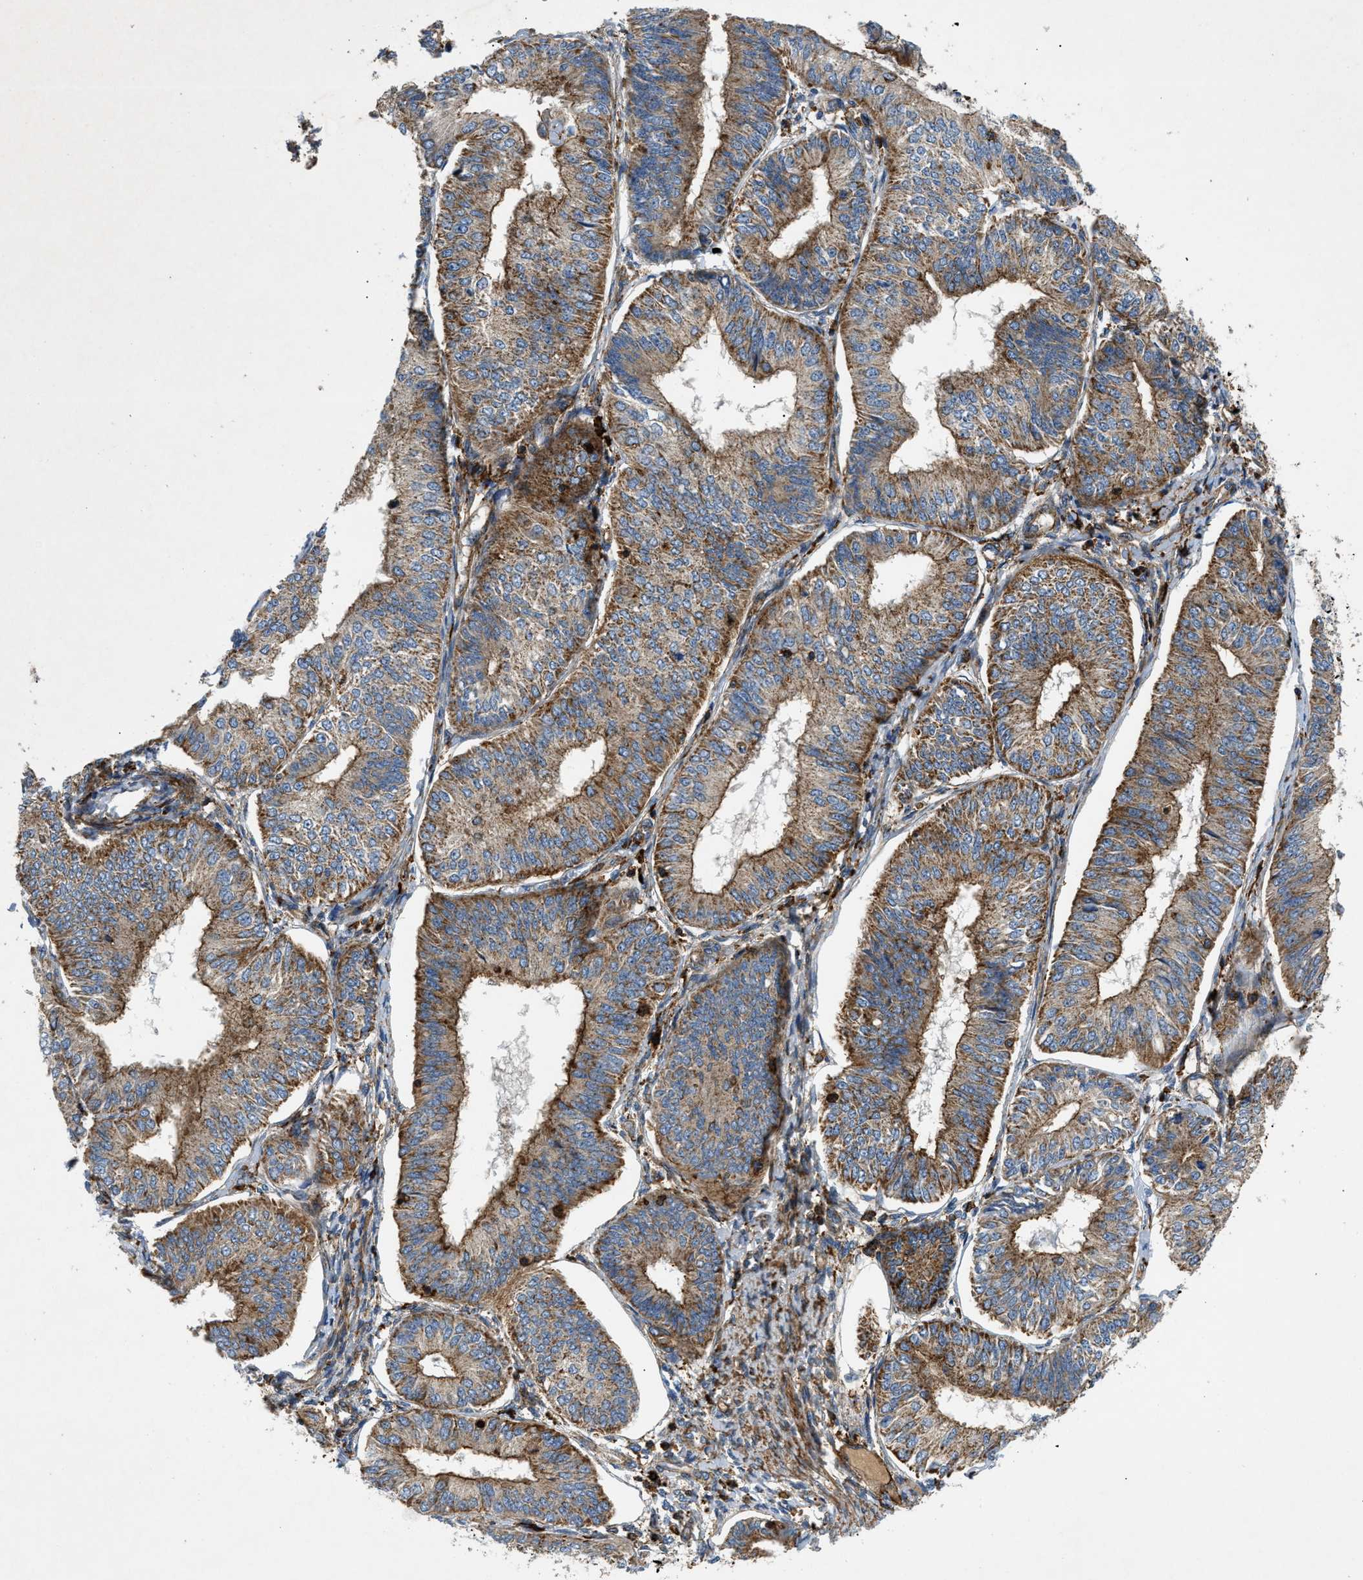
{"staining": {"intensity": "moderate", "quantity": ">75%", "location": "cytoplasmic/membranous"}, "tissue": "endometrial cancer", "cell_type": "Tumor cells", "image_type": "cancer", "snomed": [{"axis": "morphology", "description": "Adenocarcinoma, NOS"}, {"axis": "topography", "description": "Endometrium"}], "caption": "The immunohistochemical stain highlights moderate cytoplasmic/membranous staining in tumor cells of endometrial cancer tissue.", "gene": "DHODH", "patient": {"sex": "female", "age": 58}}